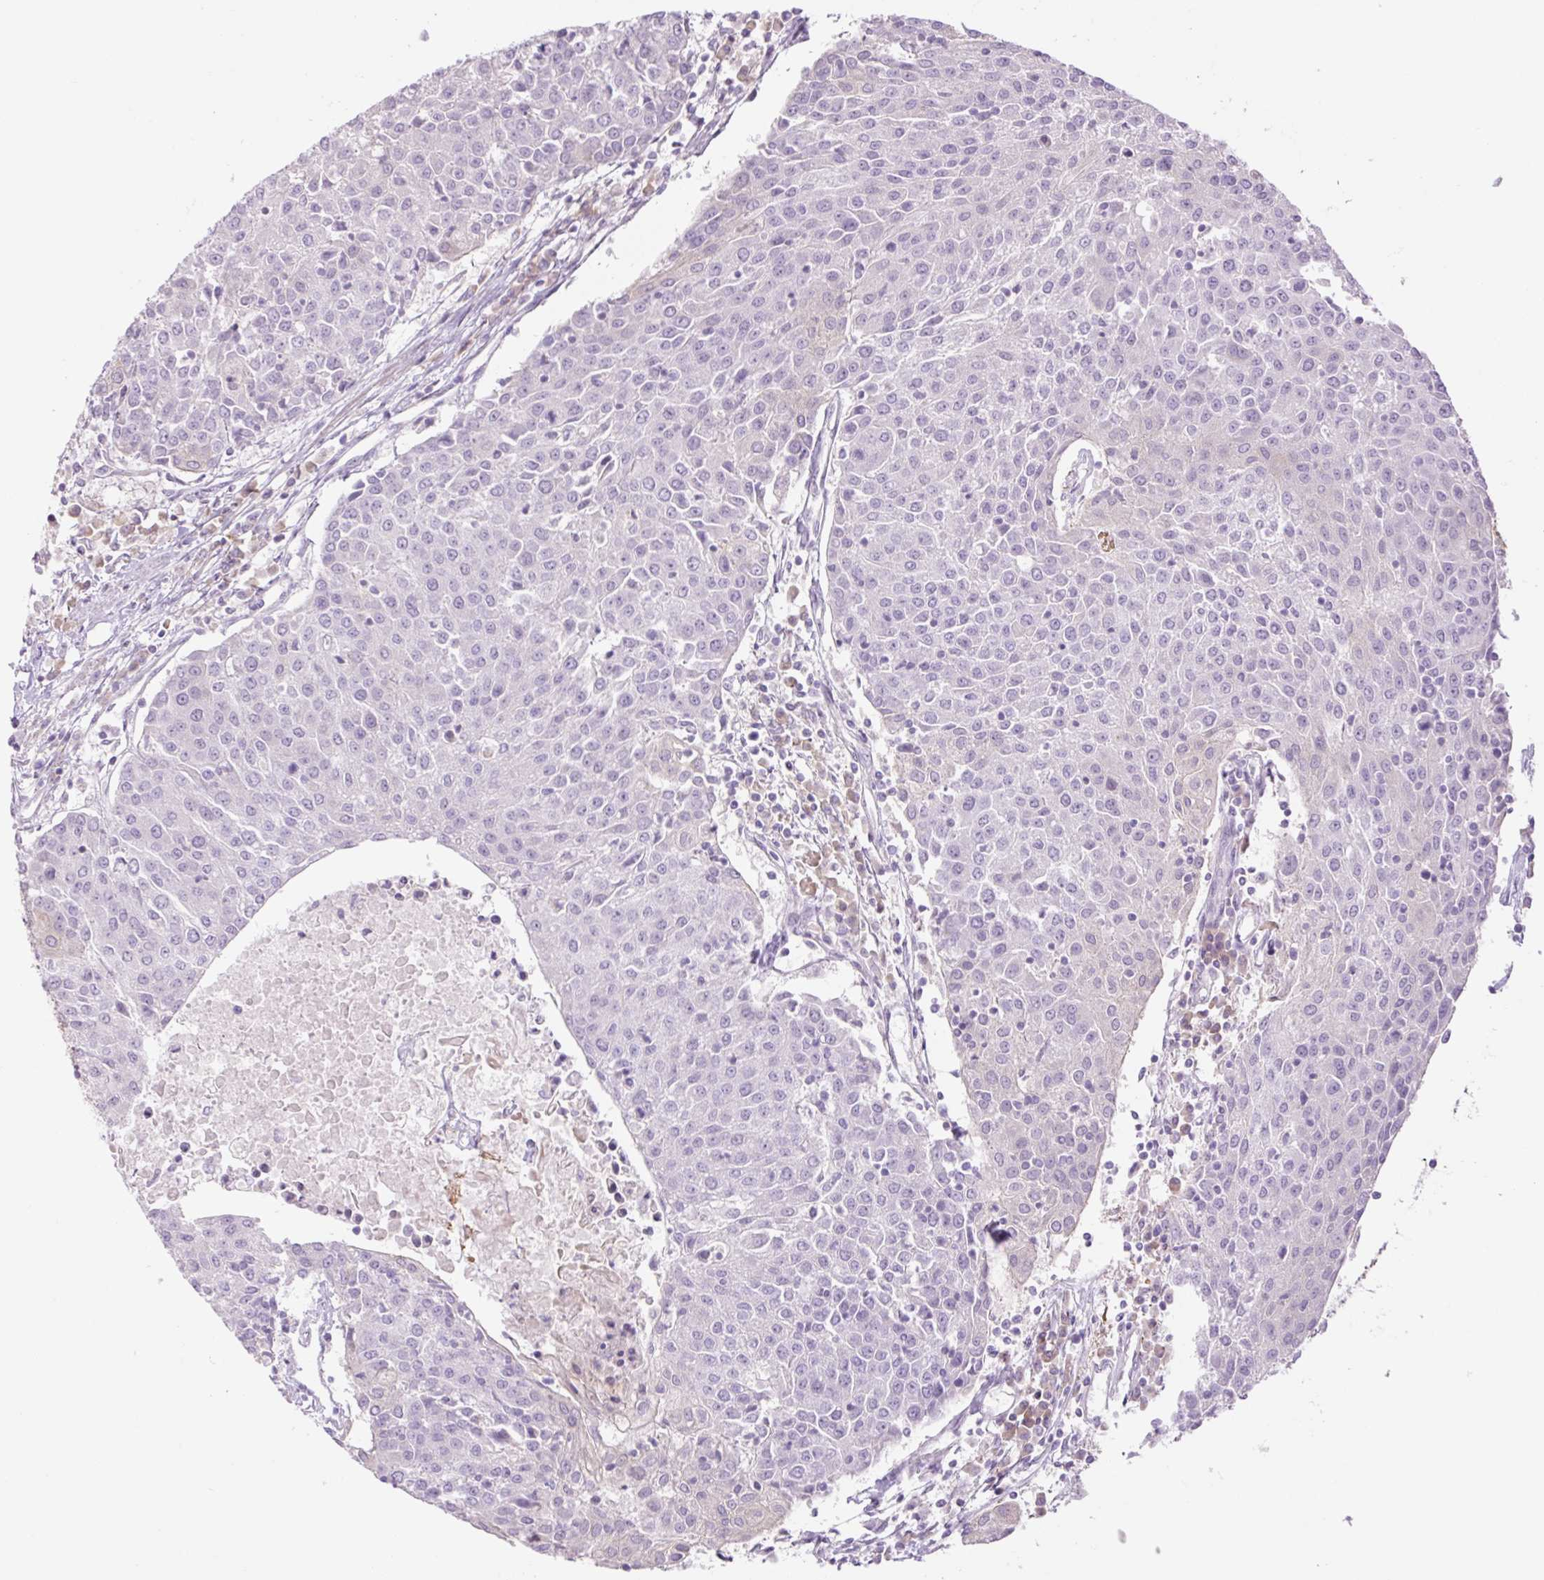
{"staining": {"intensity": "negative", "quantity": "none", "location": "none"}, "tissue": "urothelial cancer", "cell_type": "Tumor cells", "image_type": "cancer", "snomed": [{"axis": "morphology", "description": "Urothelial carcinoma, High grade"}, {"axis": "topography", "description": "Urinary bladder"}], "caption": "DAB (3,3'-diaminobenzidine) immunohistochemical staining of human urothelial cancer demonstrates no significant expression in tumor cells.", "gene": "GRID2", "patient": {"sex": "female", "age": 85}}